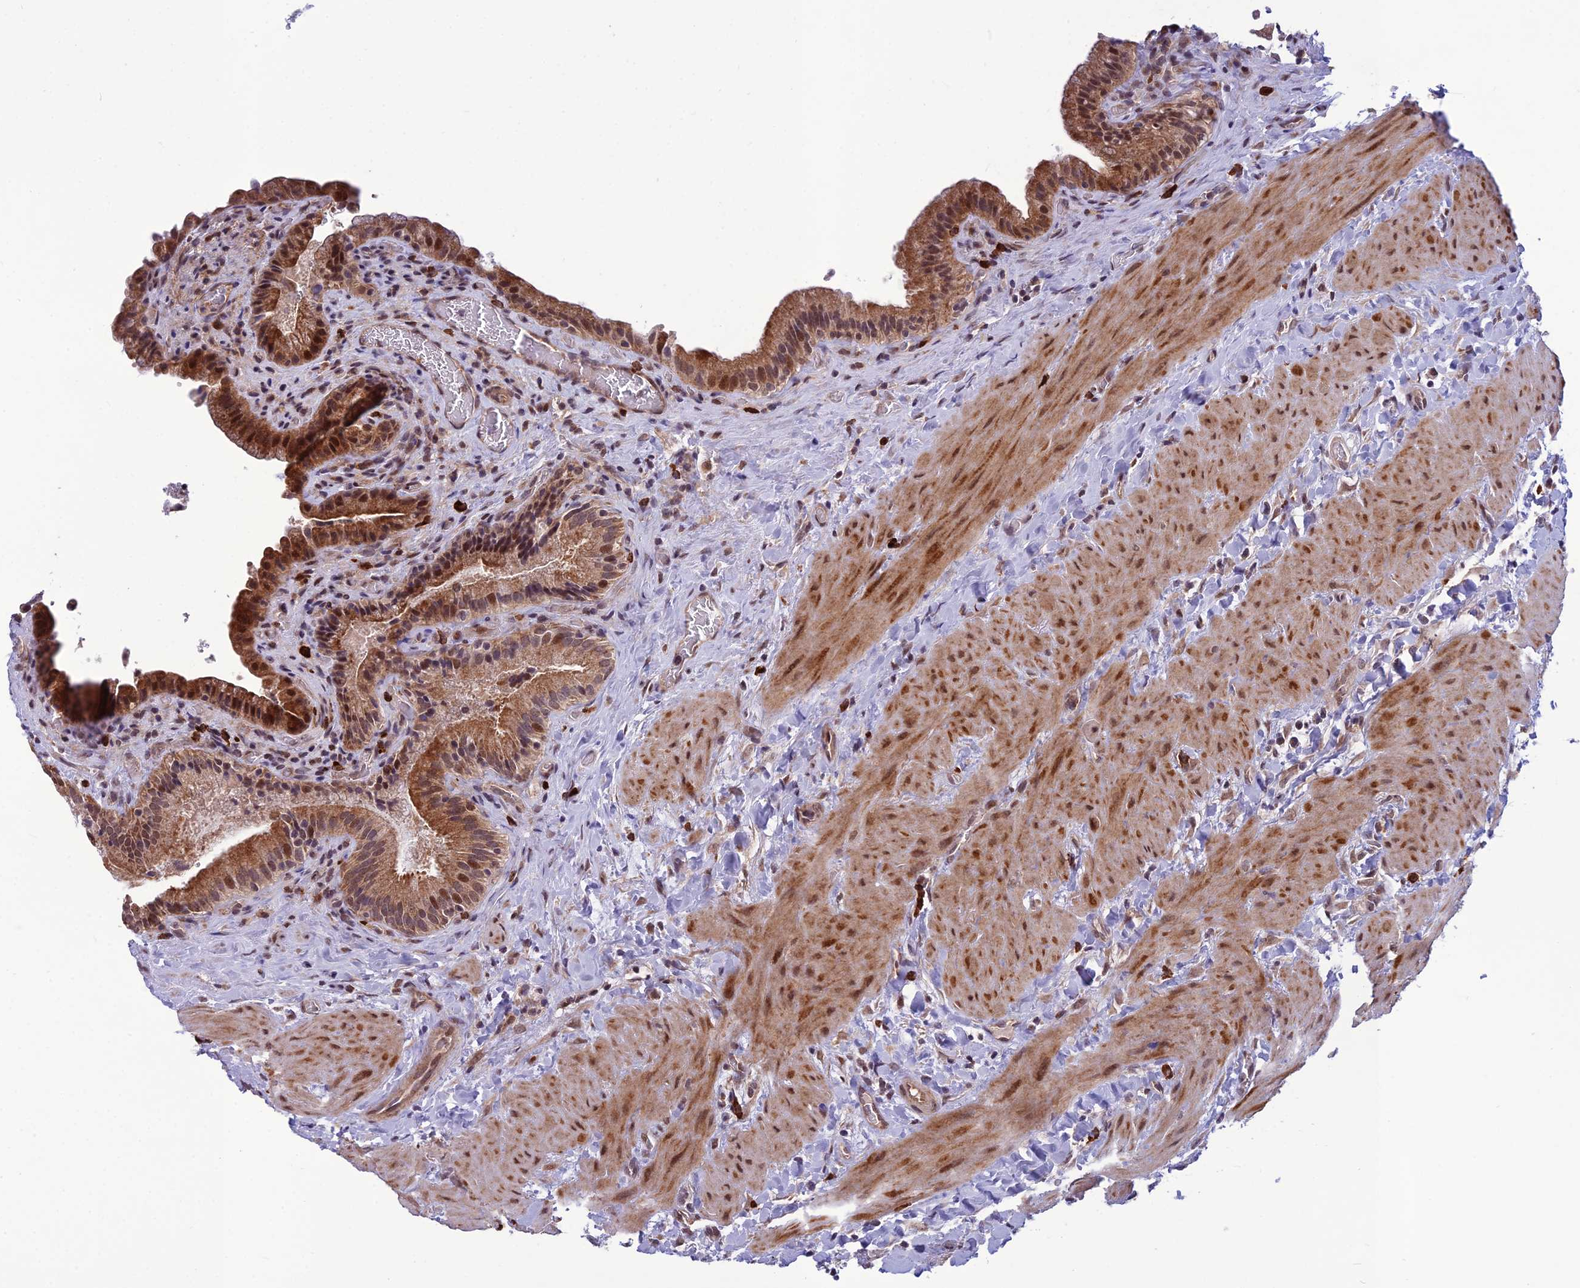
{"staining": {"intensity": "moderate", "quantity": ">75%", "location": "cytoplasmic/membranous,nuclear"}, "tissue": "gallbladder", "cell_type": "Glandular cells", "image_type": "normal", "snomed": [{"axis": "morphology", "description": "Normal tissue, NOS"}, {"axis": "topography", "description": "Gallbladder"}], "caption": "Moderate cytoplasmic/membranous,nuclear protein positivity is appreciated in about >75% of glandular cells in gallbladder.", "gene": "FBRS", "patient": {"sex": "male", "age": 24}}